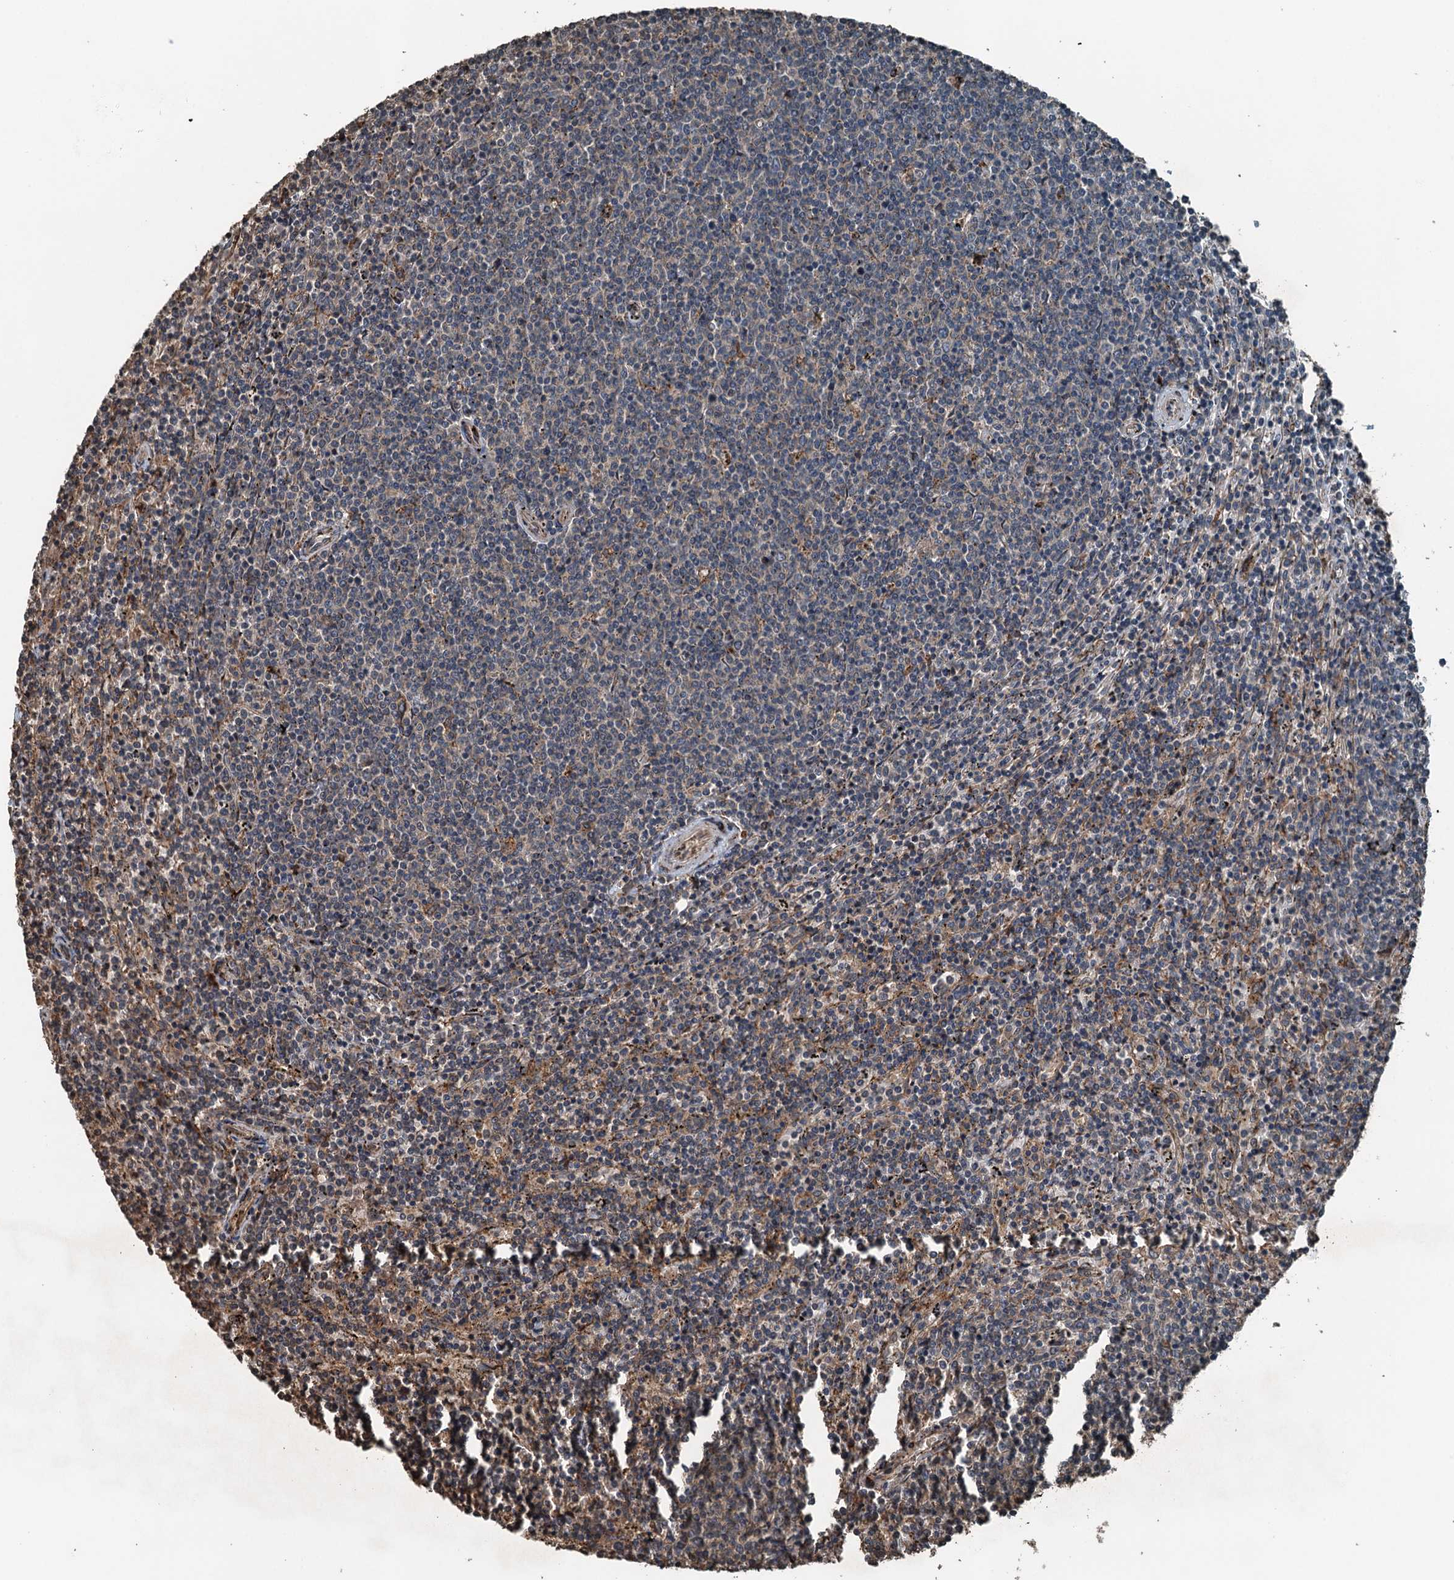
{"staining": {"intensity": "negative", "quantity": "none", "location": "none"}, "tissue": "lymphoma", "cell_type": "Tumor cells", "image_type": "cancer", "snomed": [{"axis": "morphology", "description": "Malignant lymphoma, non-Hodgkin's type, Low grade"}, {"axis": "topography", "description": "Spleen"}], "caption": "DAB (3,3'-diaminobenzidine) immunohistochemical staining of human malignant lymphoma, non-Hodgkin's type (low-grade) reveals no significant positivity in tumor cells. (Stains: DAB immunohistochemistry (IHC) with hematoxylin counter stain, Microscopy: brightfield microscopy at high magnification).", "gene": "TCTN1", "patient": {"sex": "female", "age": 50}}